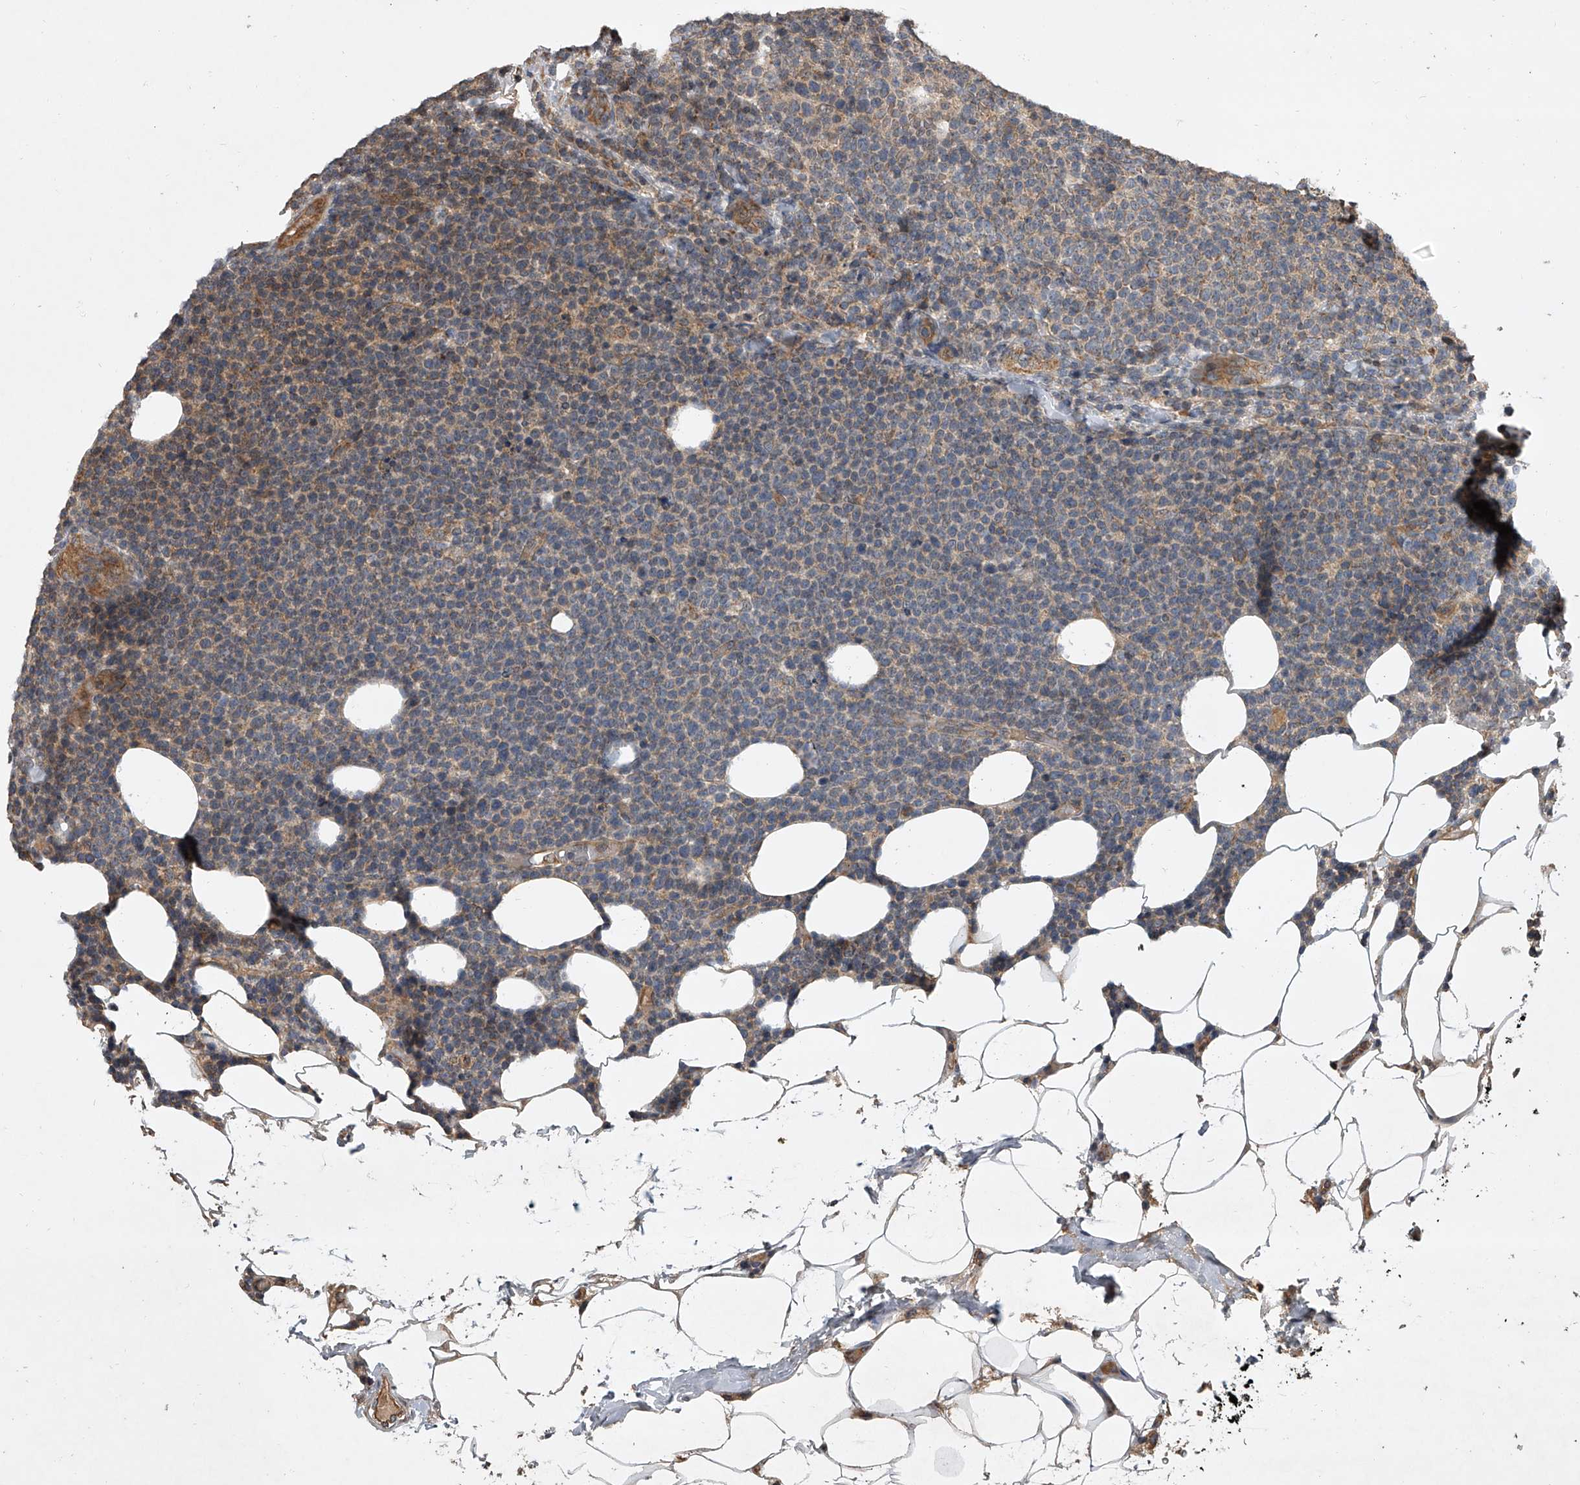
{"staining": {"intensity": "weak", "quantity": "<25%", "location": "cytoplasmic/membranous"}, "tissue": "lymphoma", "cell_type": "Tumor cells", "image_type": "cancer", "snomed": [{"axis": "morphology", "description": "Malignant lymphoma, non-Hodgkin's type, High grade"}, {"axis": "topography", "description": "Lymph node"}], "caption": "Immunohistochemical staining of lymphoma displays no significant positivity in tumor cells. The staining was performed using DAB to visualize the protein expression in brown, while the nuclei were stained in blue with hematoxylin (Magnification: 20x).", "gene": "NFS1", "patient": {"sex": "male", "age": 61}}